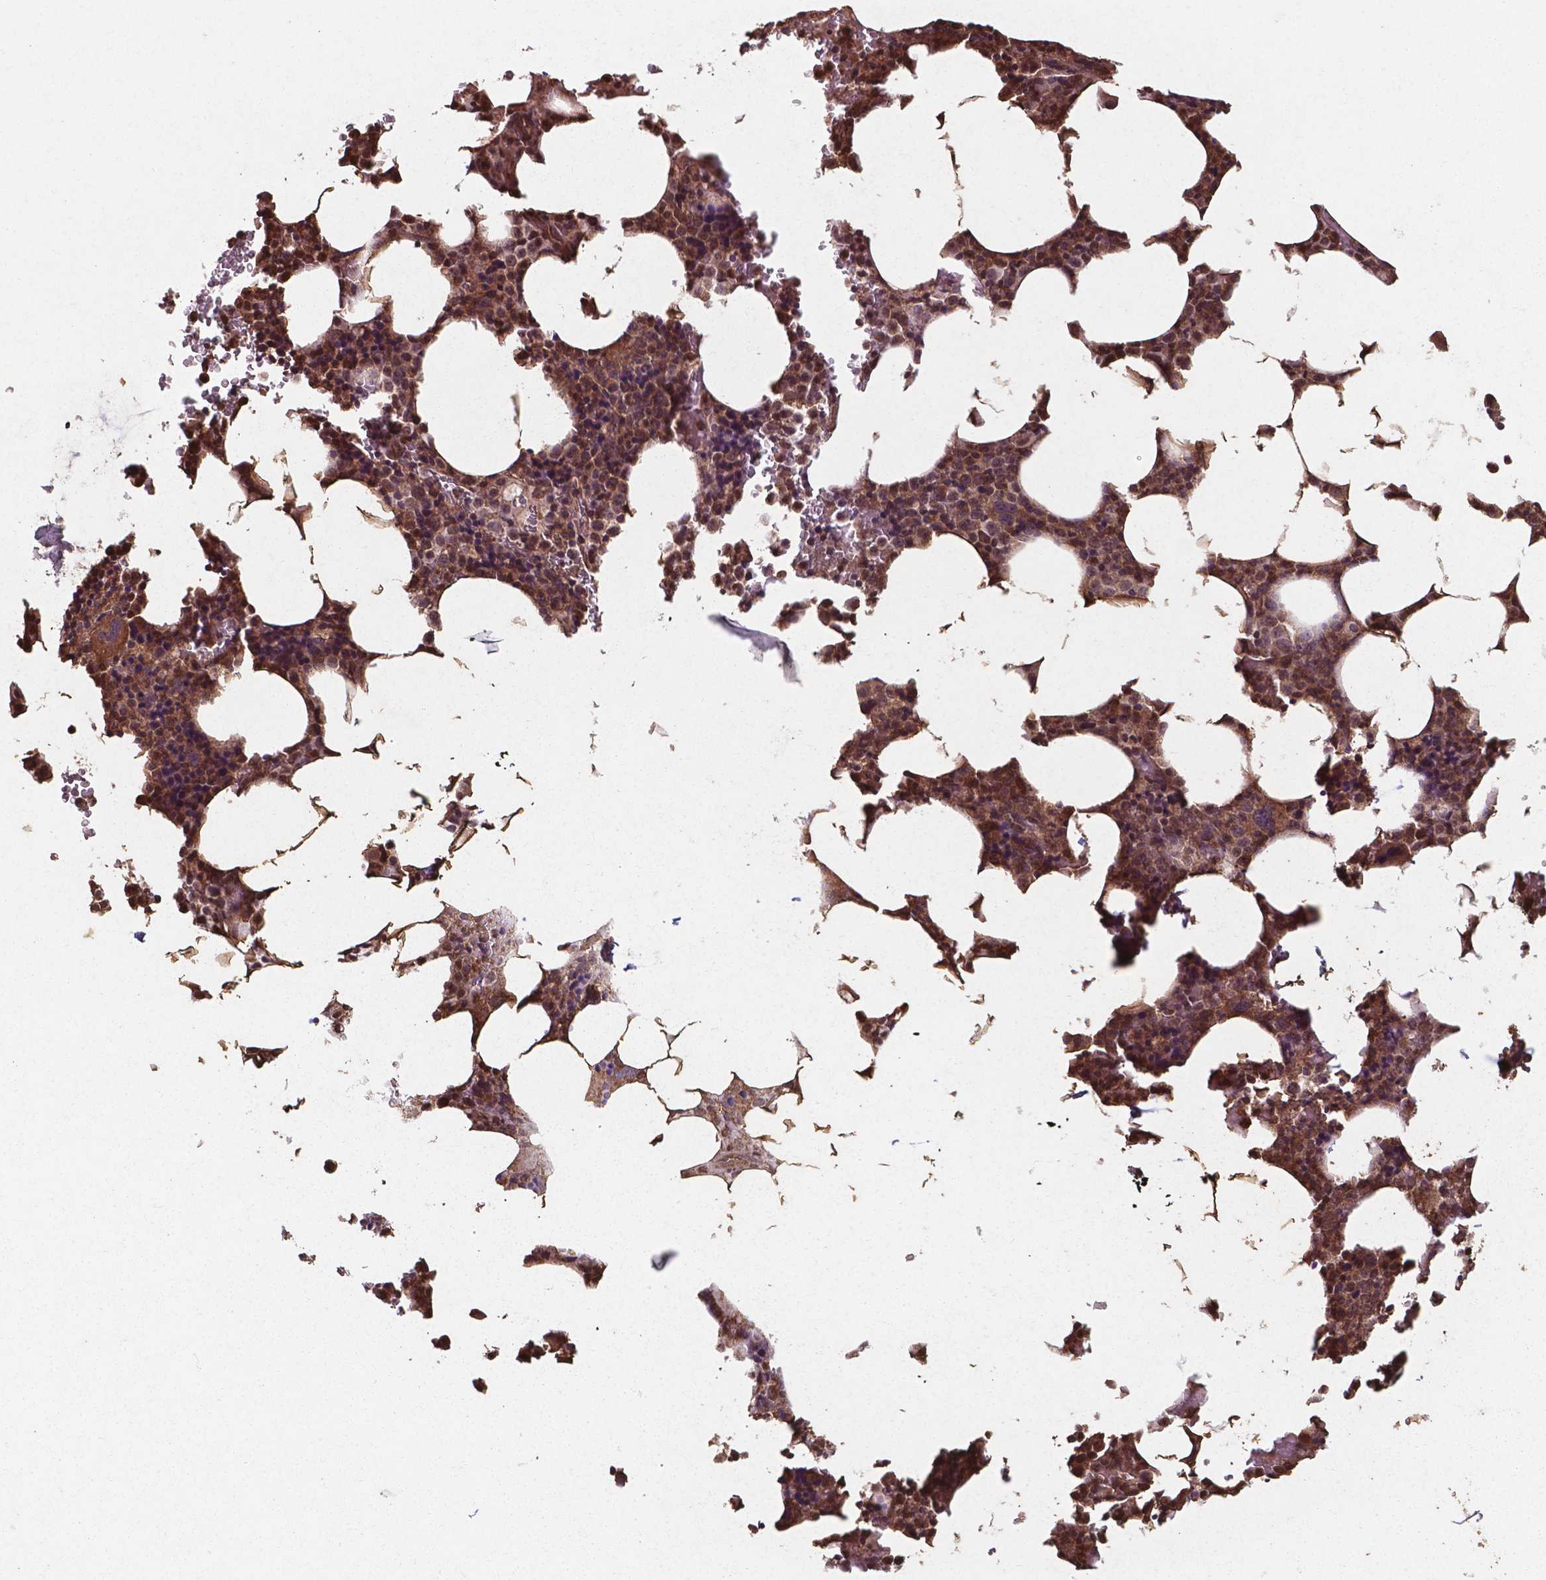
{"staining": {"intensity": "moderate", "quantity": ">75%", "location": "cytoplasmic/membranous,nuclear"}, "tissue": "bone marrow", "cell_type": "Hematopoietic cells", "image_type": "normal", "snomed": [{"axis": "morphology", "description": "Normal tissue, NOS"}, {"axis": "topography", "description": "Bone marrow"}], "caption": "Immunohistochemistry (IHC) image of unremarkable bone marrow stained for a protein (brown), which shows medium levels of moderate cytoplasmic/membranous,nuclear positivity in about >75% of hematopoietic cells.", "gene": "CHP2", "patient": {"sex": "male", "age": 73}}